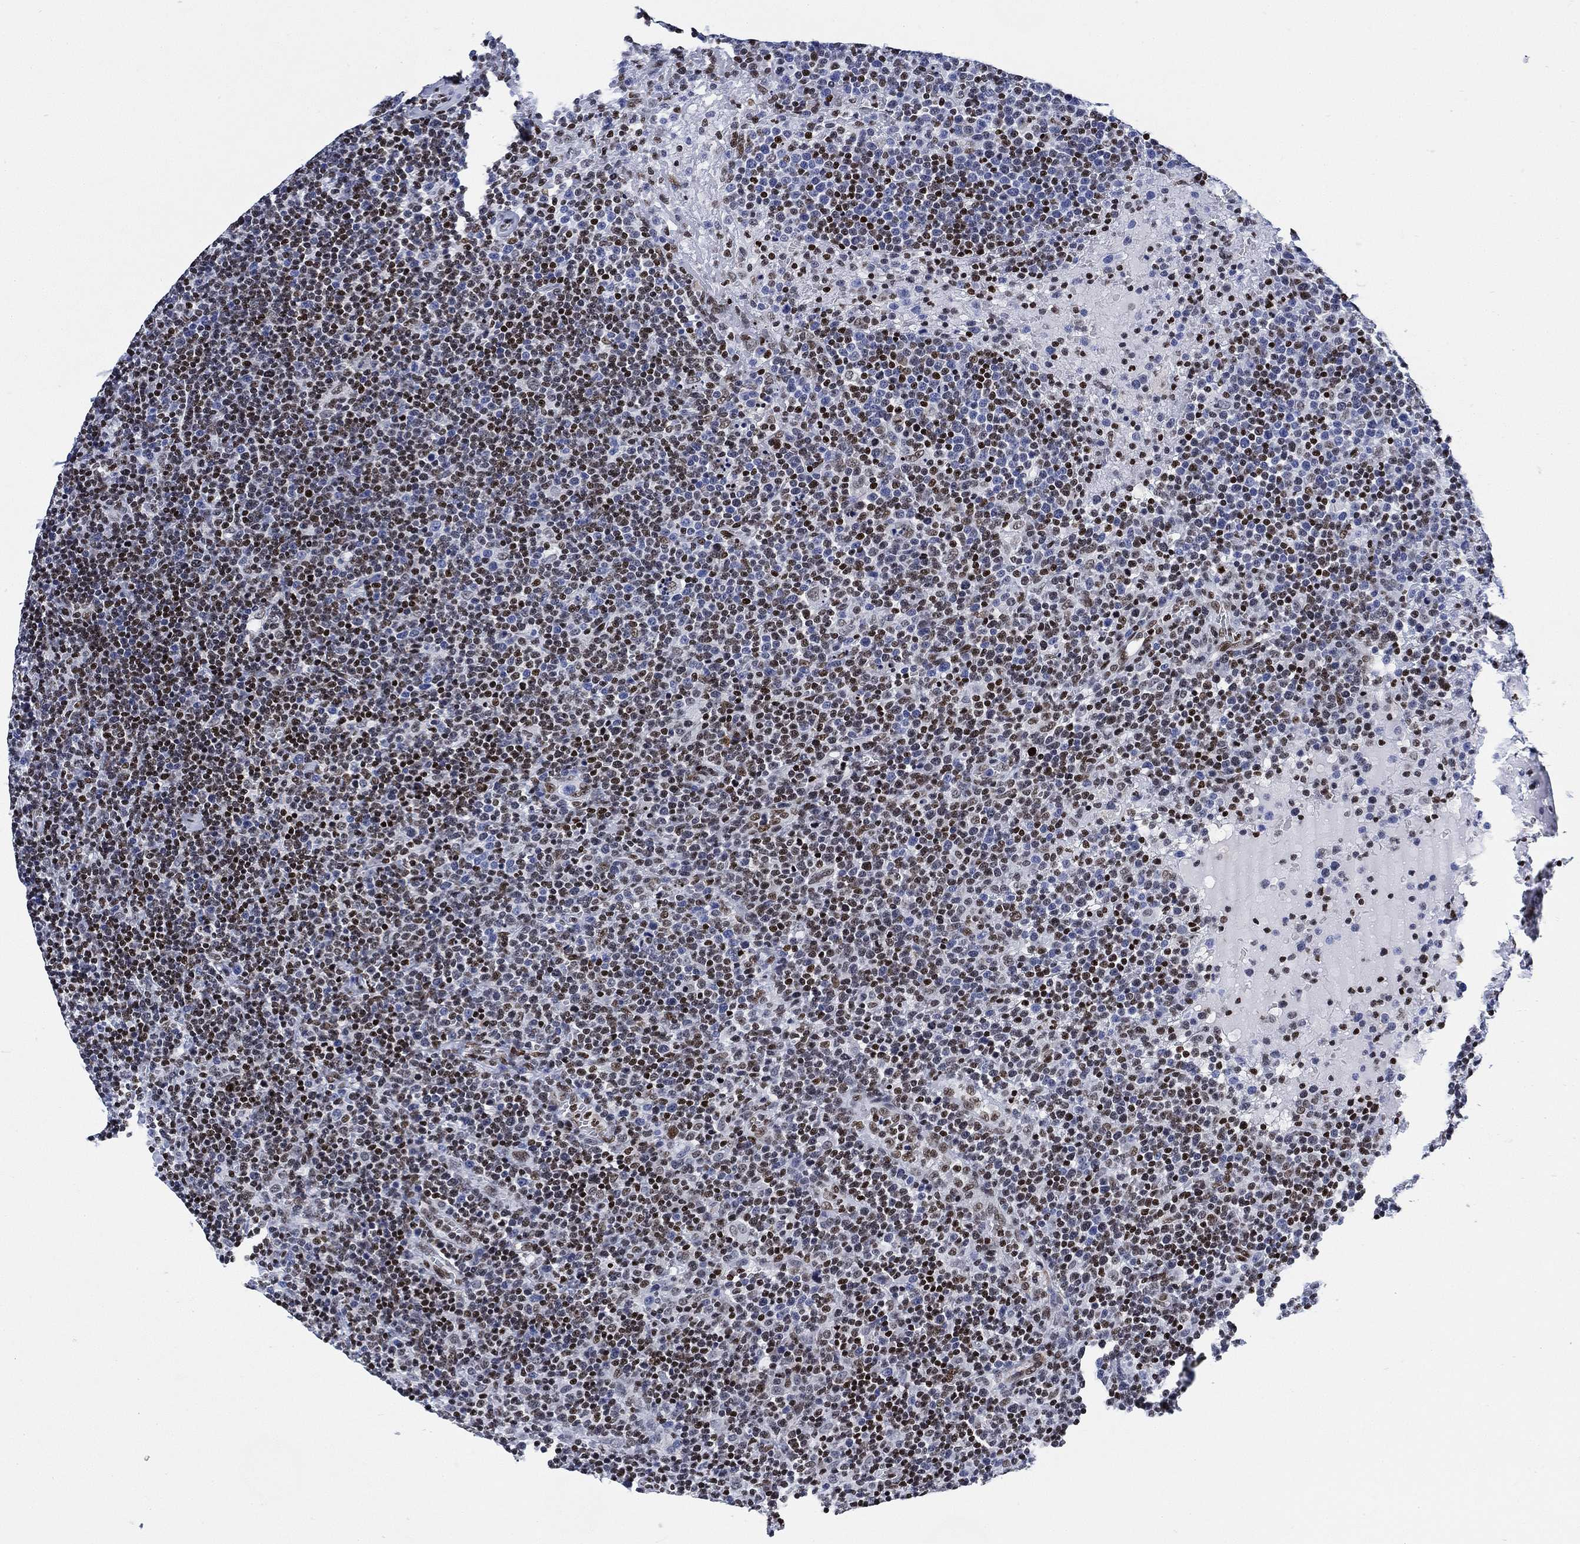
{"staining": {"intensity": "moderate", "quantity": "25%-75%", "location": "nuclear"}, "tissue": "lymphoma", "cell_type": "Tumor cells", "image_type": "cancer", "snomed": [{"axis": "morphology", "description": "Malignant lymphoma, non-Hodgkin's type, High grade"}, {"axis": "topography", "description": "Lymph node"}], "caption": "An IHC histopathology image of tumor tissue is shown. Protein staining in brown labels moderate nuclear positivity in malignant lymphoma, non-Hodgkin's type (high-grade) within tumor cells.", "gene": "H1-10", "patient": {"sex": "male", "age": 61}}